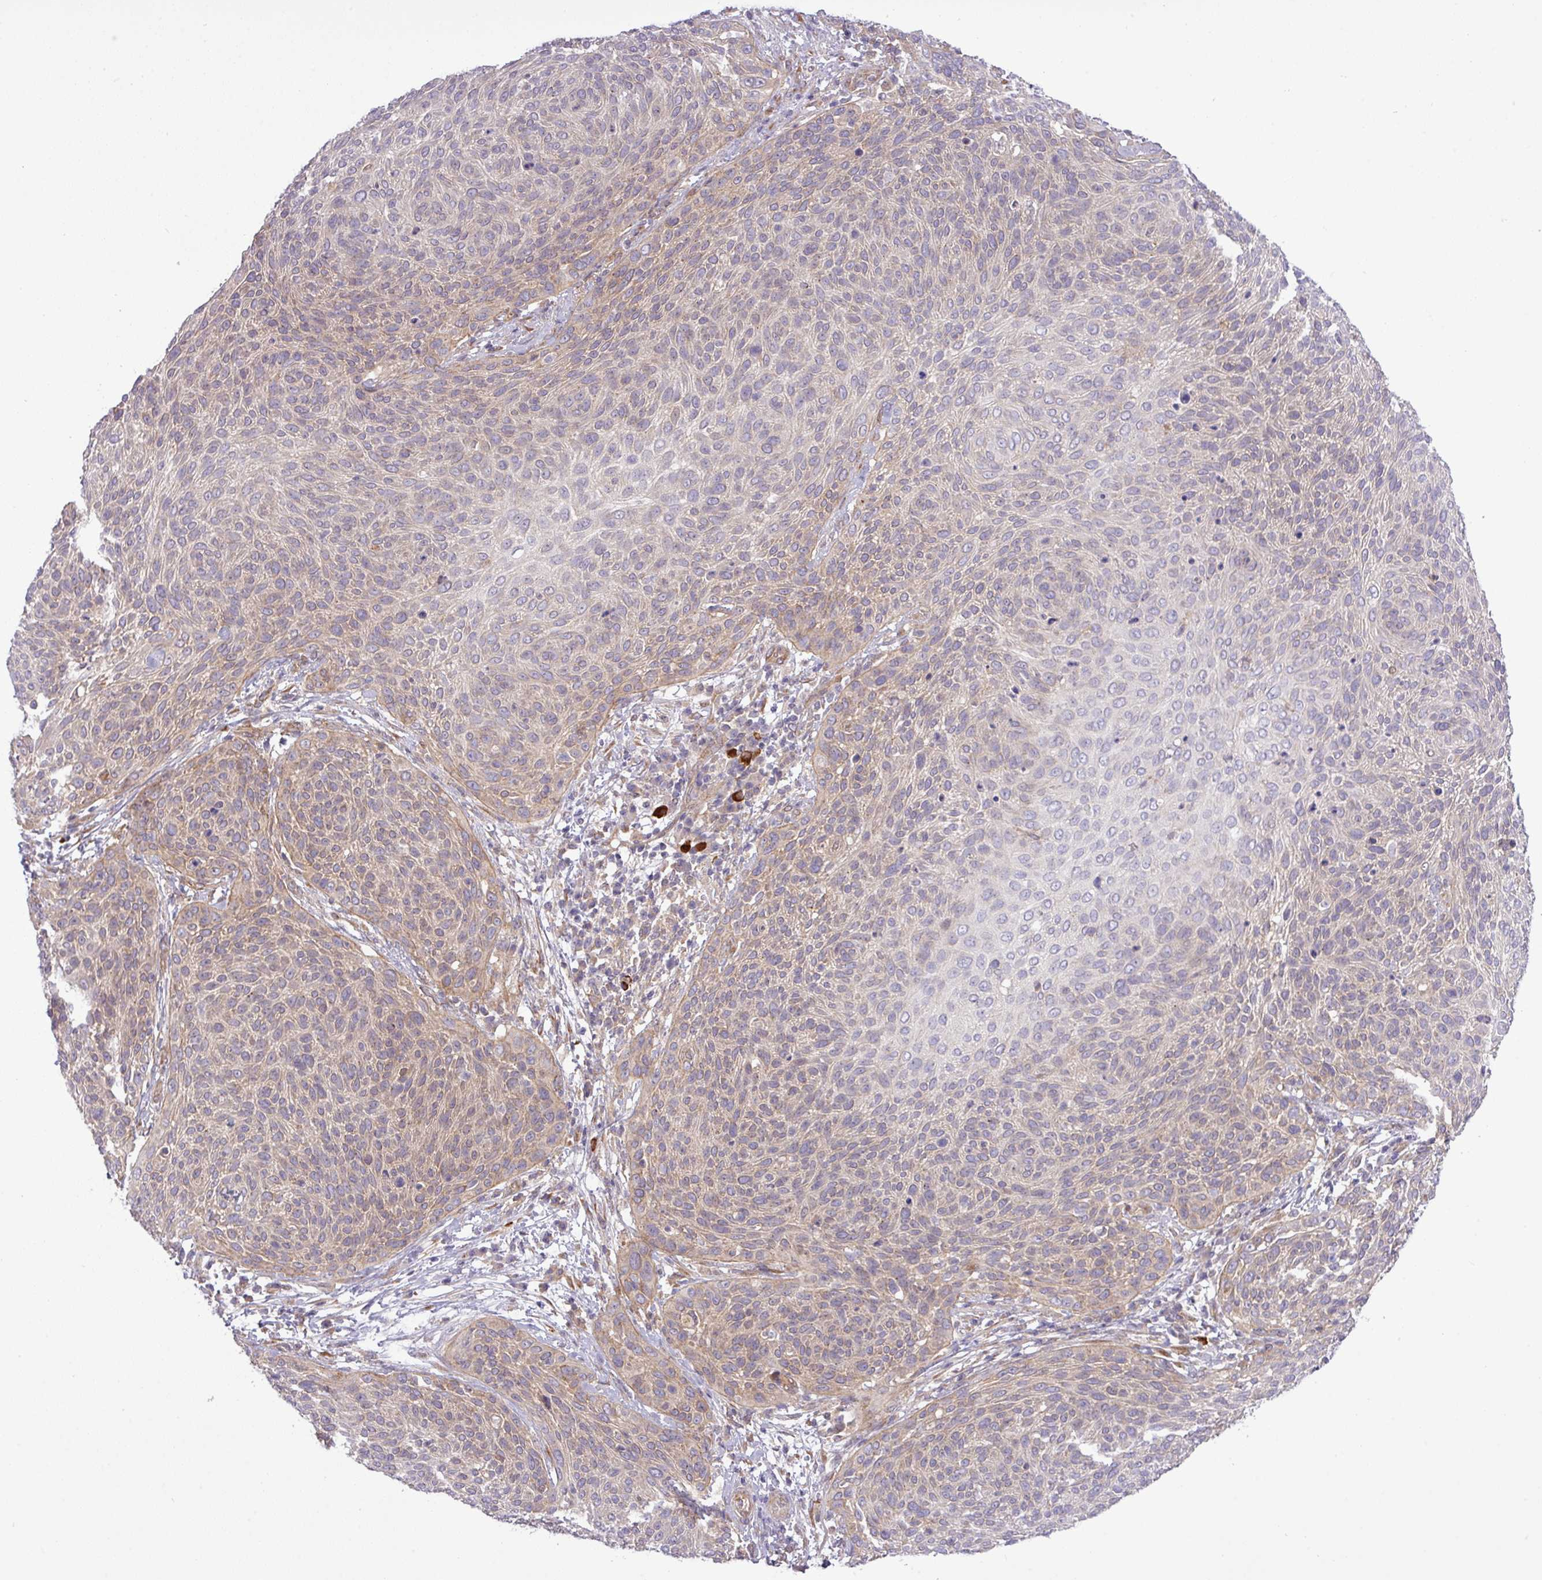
{"staining": {"intensity": "negative", "quantity": "none", "location": "none"}, "tissue": "cervical cancer", "cell_type": "Tumor cells", "image_type": "cancer", "snomed": [{"axis": "morphology", "description": "Squamous cell carcinoma, NOS"}, {"axis": "topography", "description": "Cervix"}], "caption": "IHC photomicrograph of neoplastic tissue: cervical cancer stained with DAB (3,3'-diaminobenzidine) exhibits no significant protein staining in tumor cells.", "gene": "FAM222B", "patient": {"sex": "female", "age": 31}}